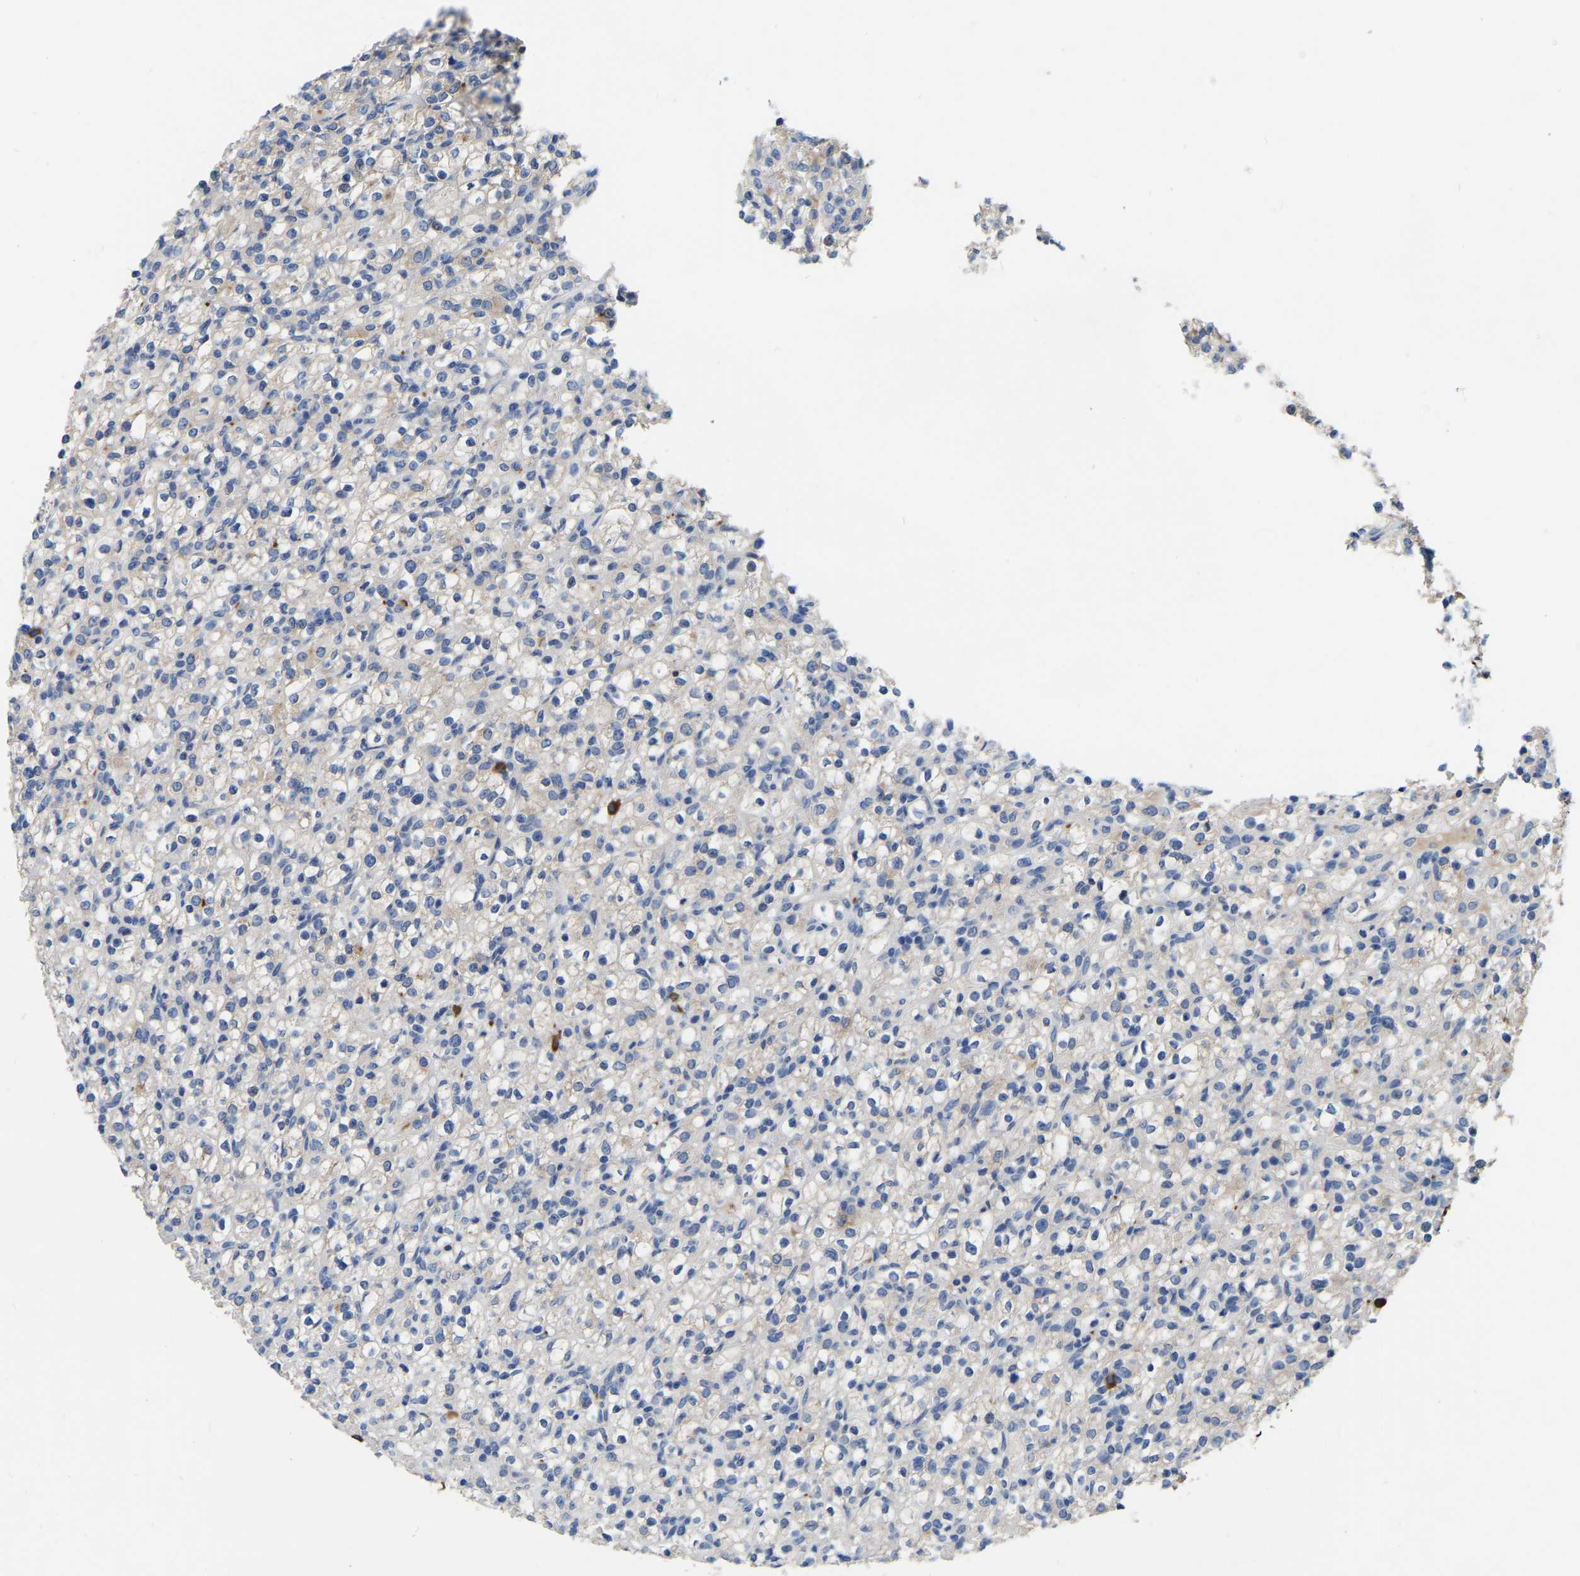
{"staining": {"intensity": "negative", "quantity": "none", "location": "none"}, "tissue": "renal cancer", "cell_type": "Tumor cells", "image_type": "cancer", "snomed": [{"axis": "morphology", "description": "Normal tissue, NOS"}, {"axis": "morphology", "description": "Adenocarcinoma, NOS"}, {"axis": "topography", "description": "Kidney"}], "caption": "Immunohistochemistry of adenocarcinoma (renal) shows no positivity in tumor cells. (DAB (3,3'-diaminobenzidine) immunohistochemistry, high magnification).", "gene": "RAB27B", "patient": {"sex": "female", "age": 72}}